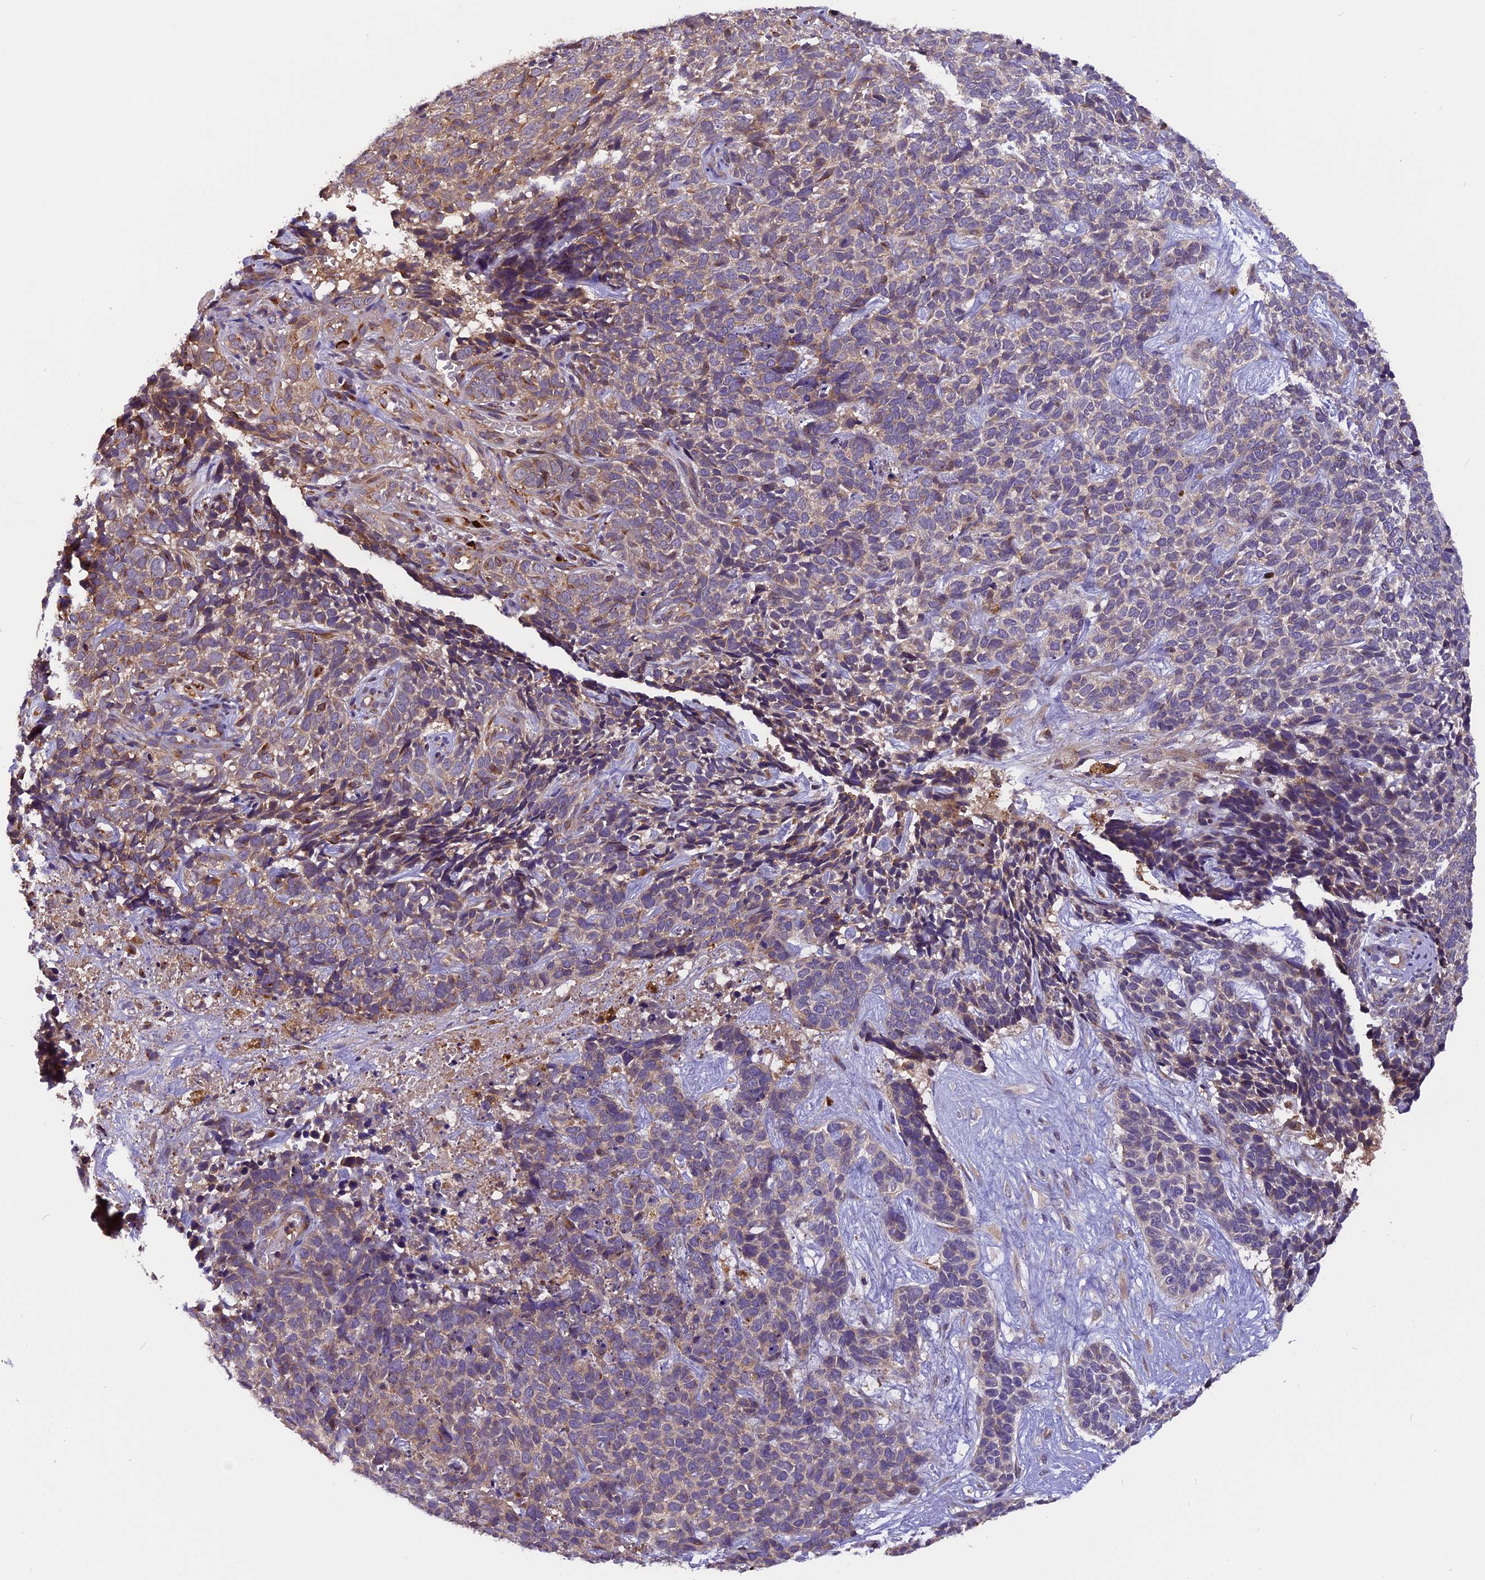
{"staining": {"intensity": "weak", "quantity": "25%-75%", "location": "cytoplasmic/membranous"}, "tissue": "skin cancer", "cell_type": "Tumor cells", "image_type": "cancer", "snomed": [{"axis": "morphology", "description": "Basal cell carcinoma"}, {"axis": "topography", "description": "Skin"}], "caption": "DAB (3,3'-diaminobenzidine) immunohistochemical staining of skin cancer (basal cell carcinoma) demonstrates weak cytoplasmic/membranous protein staining in about 25%-75% of tumor cells.", "gene": "COPE", "patient": {"sex": "female", "age": 84}}